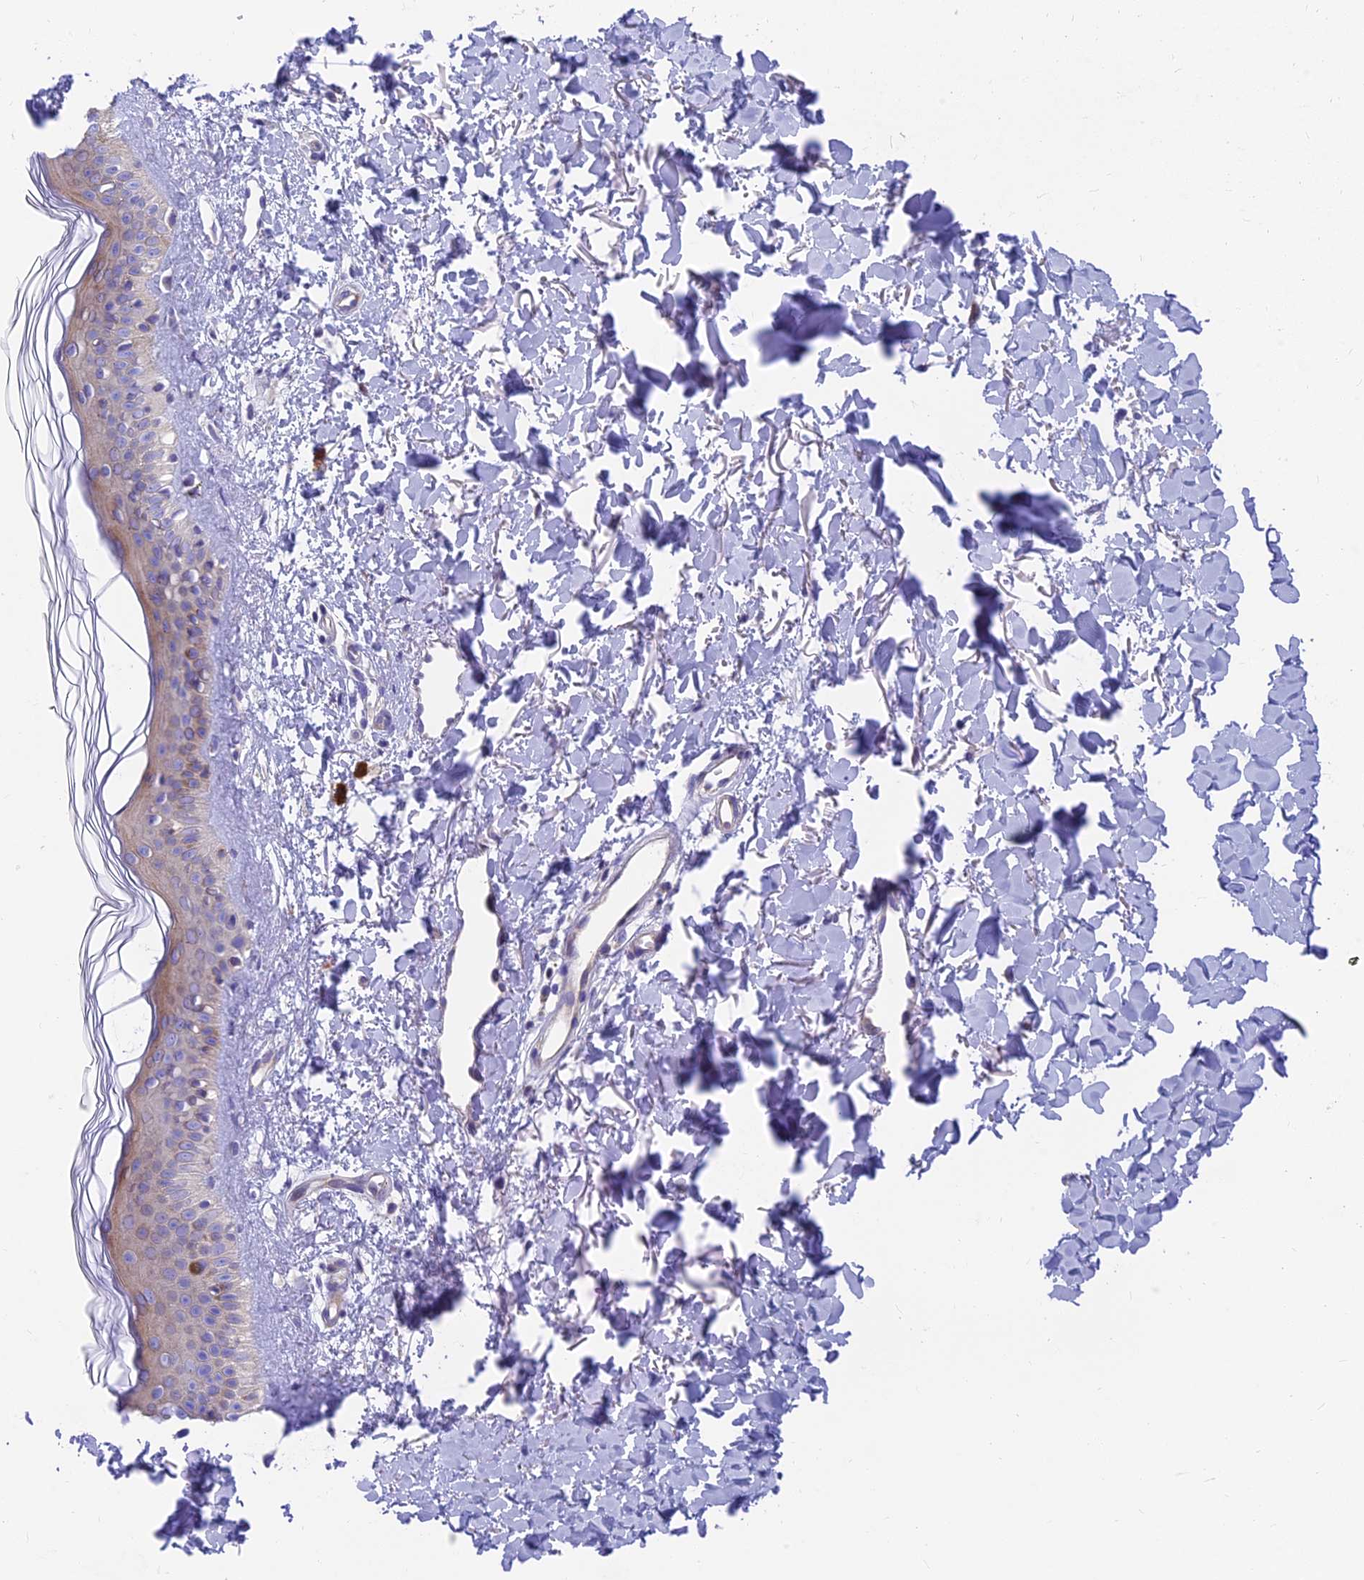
{"staining": {"intensity": "negative", "quantity": "none", "location": "none"}, "tissue": "skin", "cell_type": "Fibroblasts", "image_type": "normal", "snomed": [{"axis": "morphology", "description": "Normal tissue, NOS"}, {"axis": "topography", "description": "Skin"}], "caption": "Immunohistochemistry photomicrograph of benign skin: human skin stained with DAB demonstrates no significant protein positivity in fibroblasts.", "gene": "MVB12A", "patient": {"sex": "female", "age": 58}}